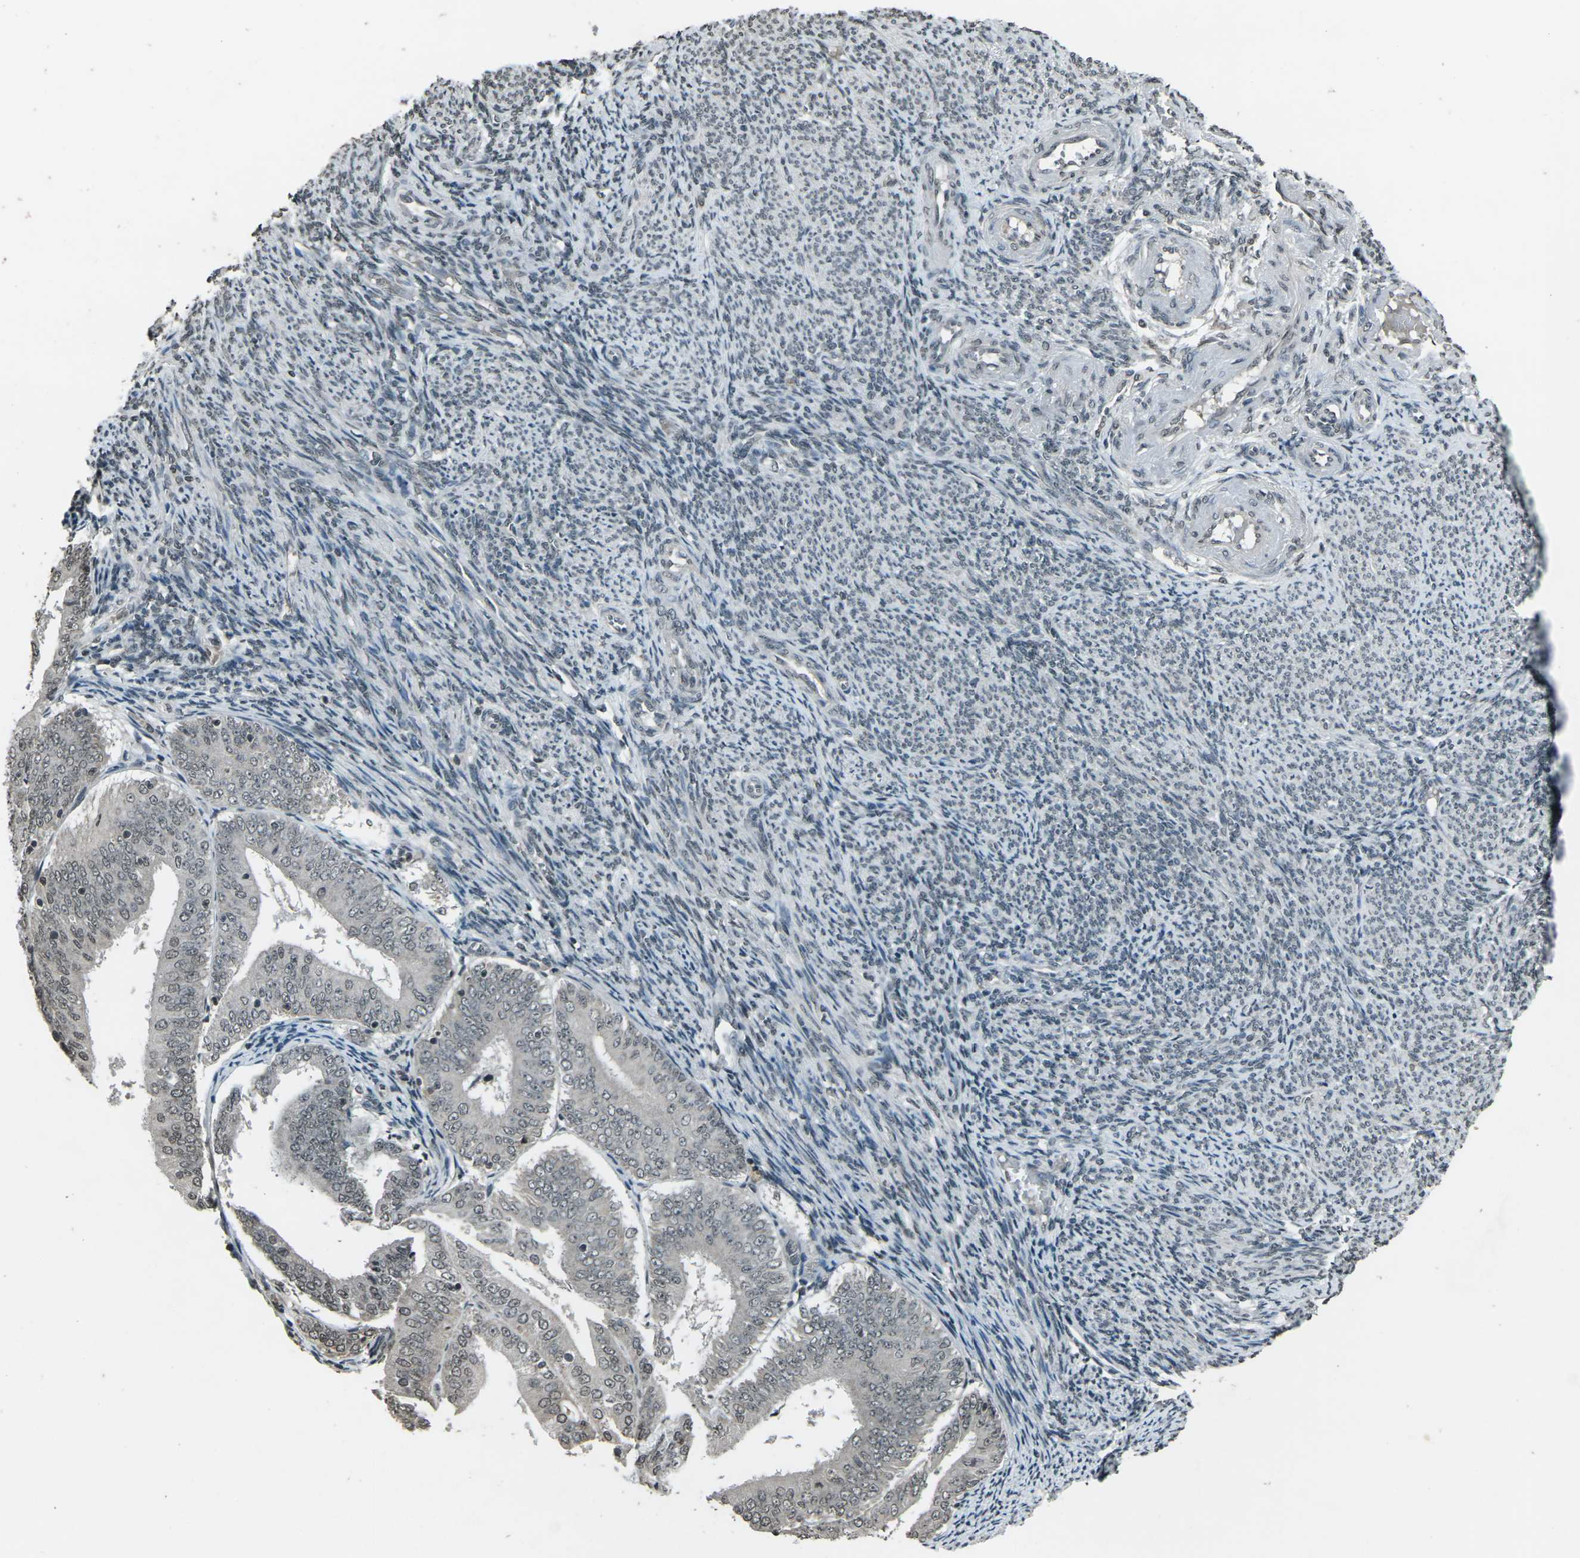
{"staining": {"intensity": "weak", "quantity": "<25%", "location": "nuclear"}, "tissue": "endometrial cancer", "cell_type": "Tumor cells", "image_type": "cancer", "snomed": [{"axis": "morphology", "description": "Adenocarcinoma, NOS"}, {"axis": "topography", "description": "Endometrium"}], "caption": "Immunohistochemical staining of endometrial cancer (adenocarcinoma) displays no significant staining in tumor cells.", "gene": "PRPF8", "patient": {"sex": "female", "age": 63}}